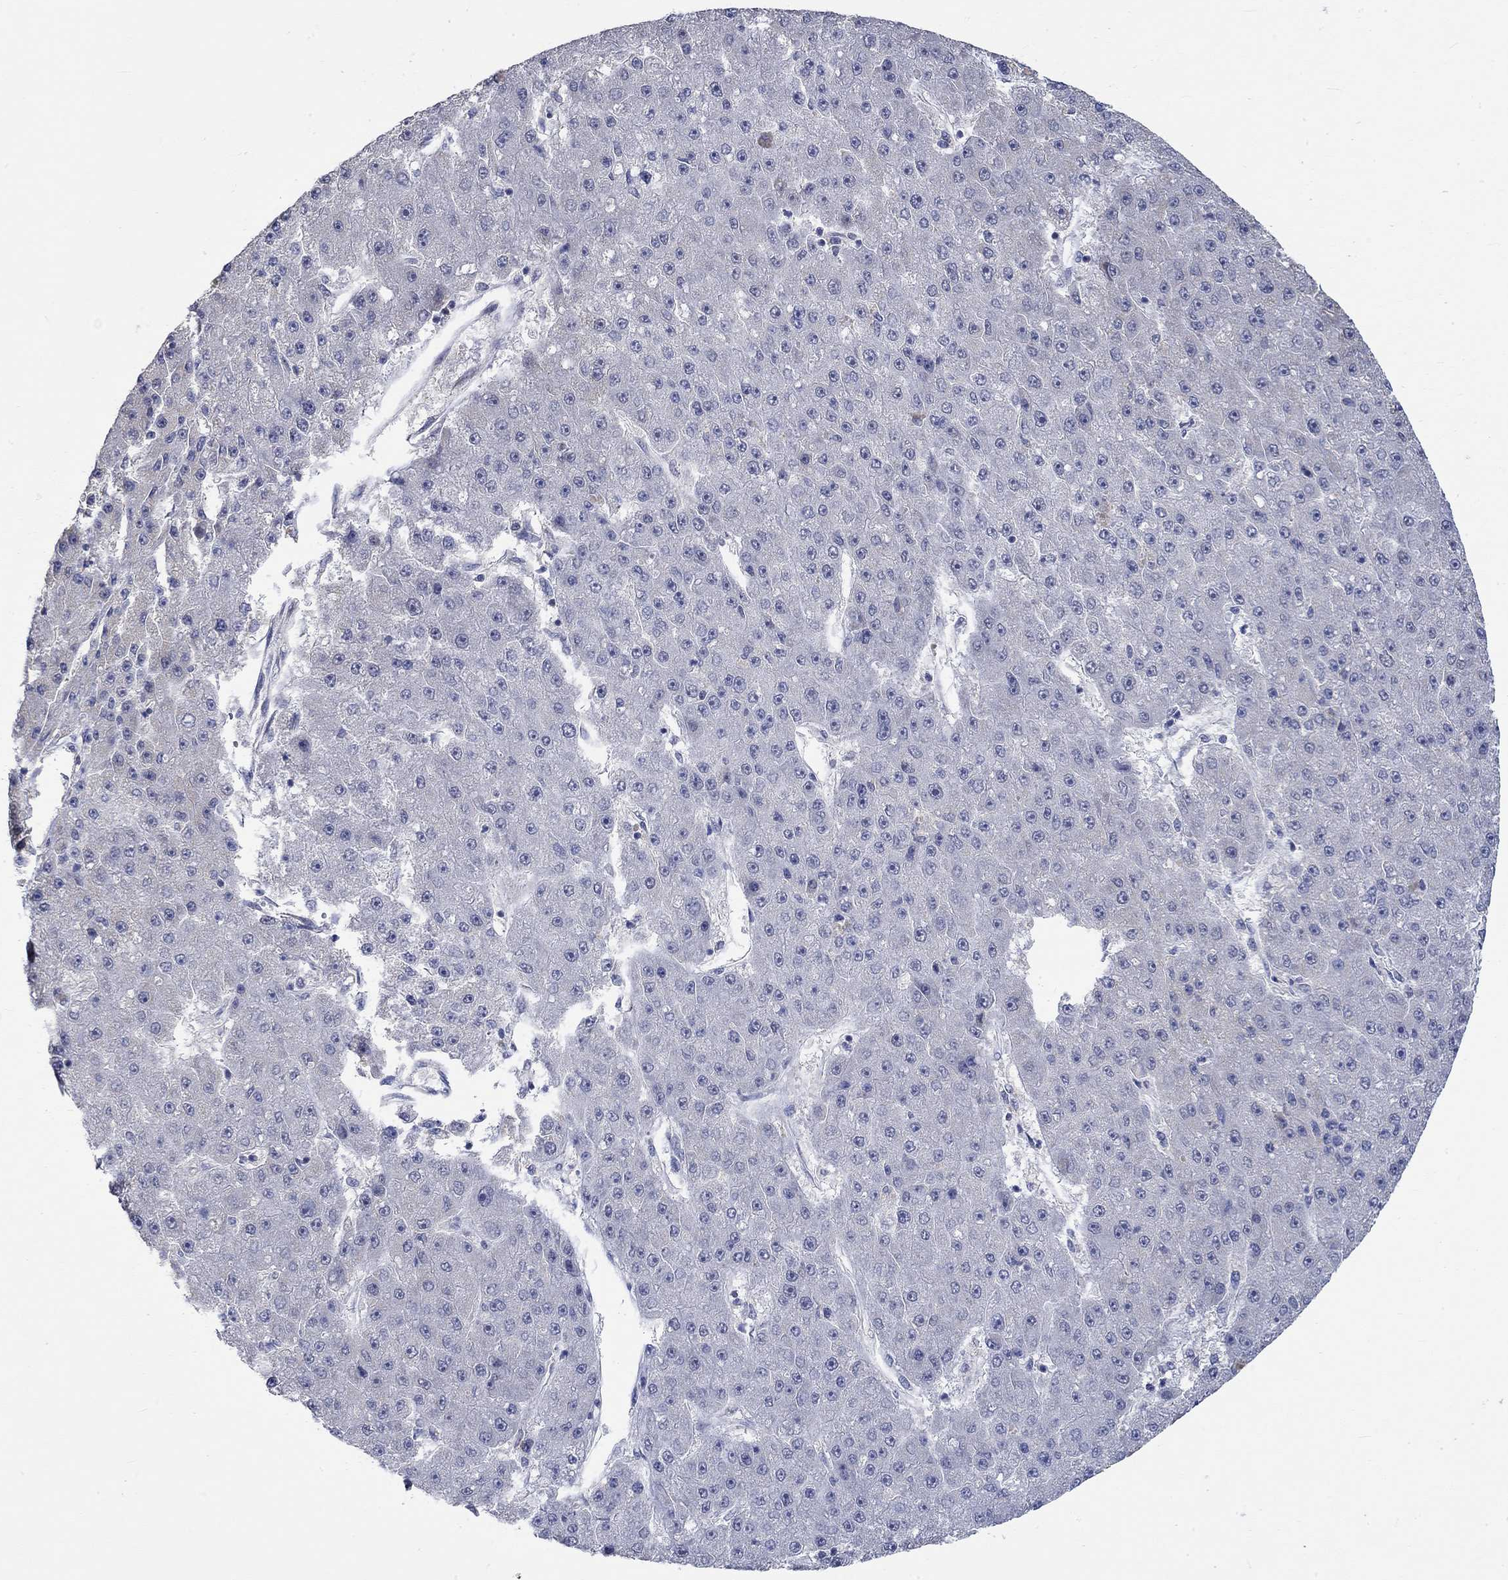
{"staining": {"intensity": "negative", "quantity": "none", "location": "none"}, "tissue": "liver cancer", "cell_type": "Tumor cells", "image_type": "cancer", "snomed": [{"axis": "morphology", "description": "Carcinoma, Hepatocellular, NOS"}, {"axis": "topography", "description": "Liver"}], "caption": "There is no significant positivity in tumor cells of liver cancer (hepatocellular carcinoma).", "gene": "WASF1", "patient": {"sex": "male", "age": 67}}